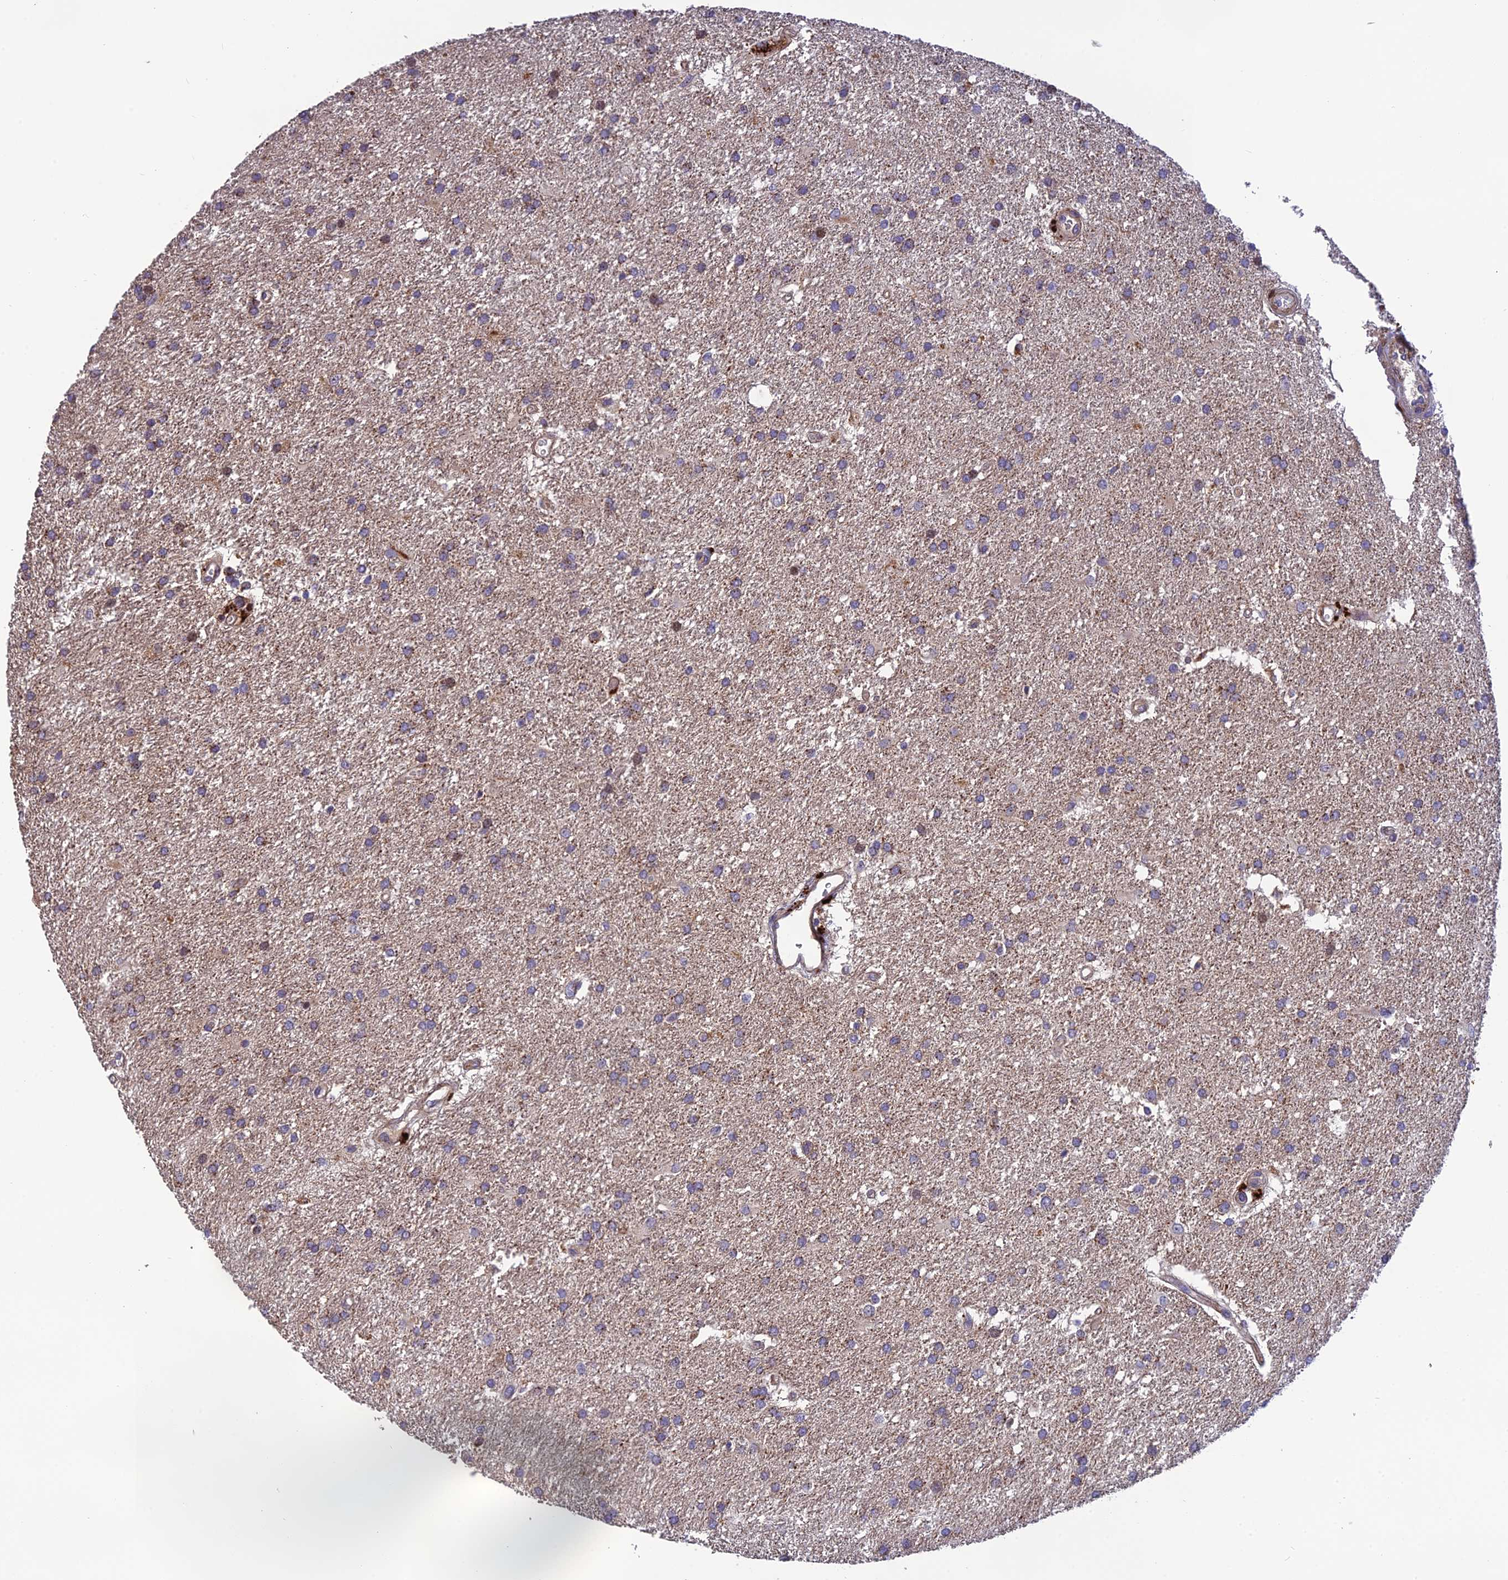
{"staining": {"intensity": "weak", "quantity": "25%-75%", "location": "cytoplasmic/membranous"}, "tissue": "glioma", "cell_type": "Tumor cells", "image_type": "cancer", "snomed": [{"axis": "morphology", "description": "Glioma, malignant, Low grade"}, {"axis": "topography", "description": "Brain"}], "caption": "This histopathology image shows immunohistochemistry (IHC) staining of glioma, with low weak cytoplasmic/membranous staining in about 25%-75% of tumor cells.", "gene": "CPSF4L", "patient": {"sex": "male", "age": 66}}